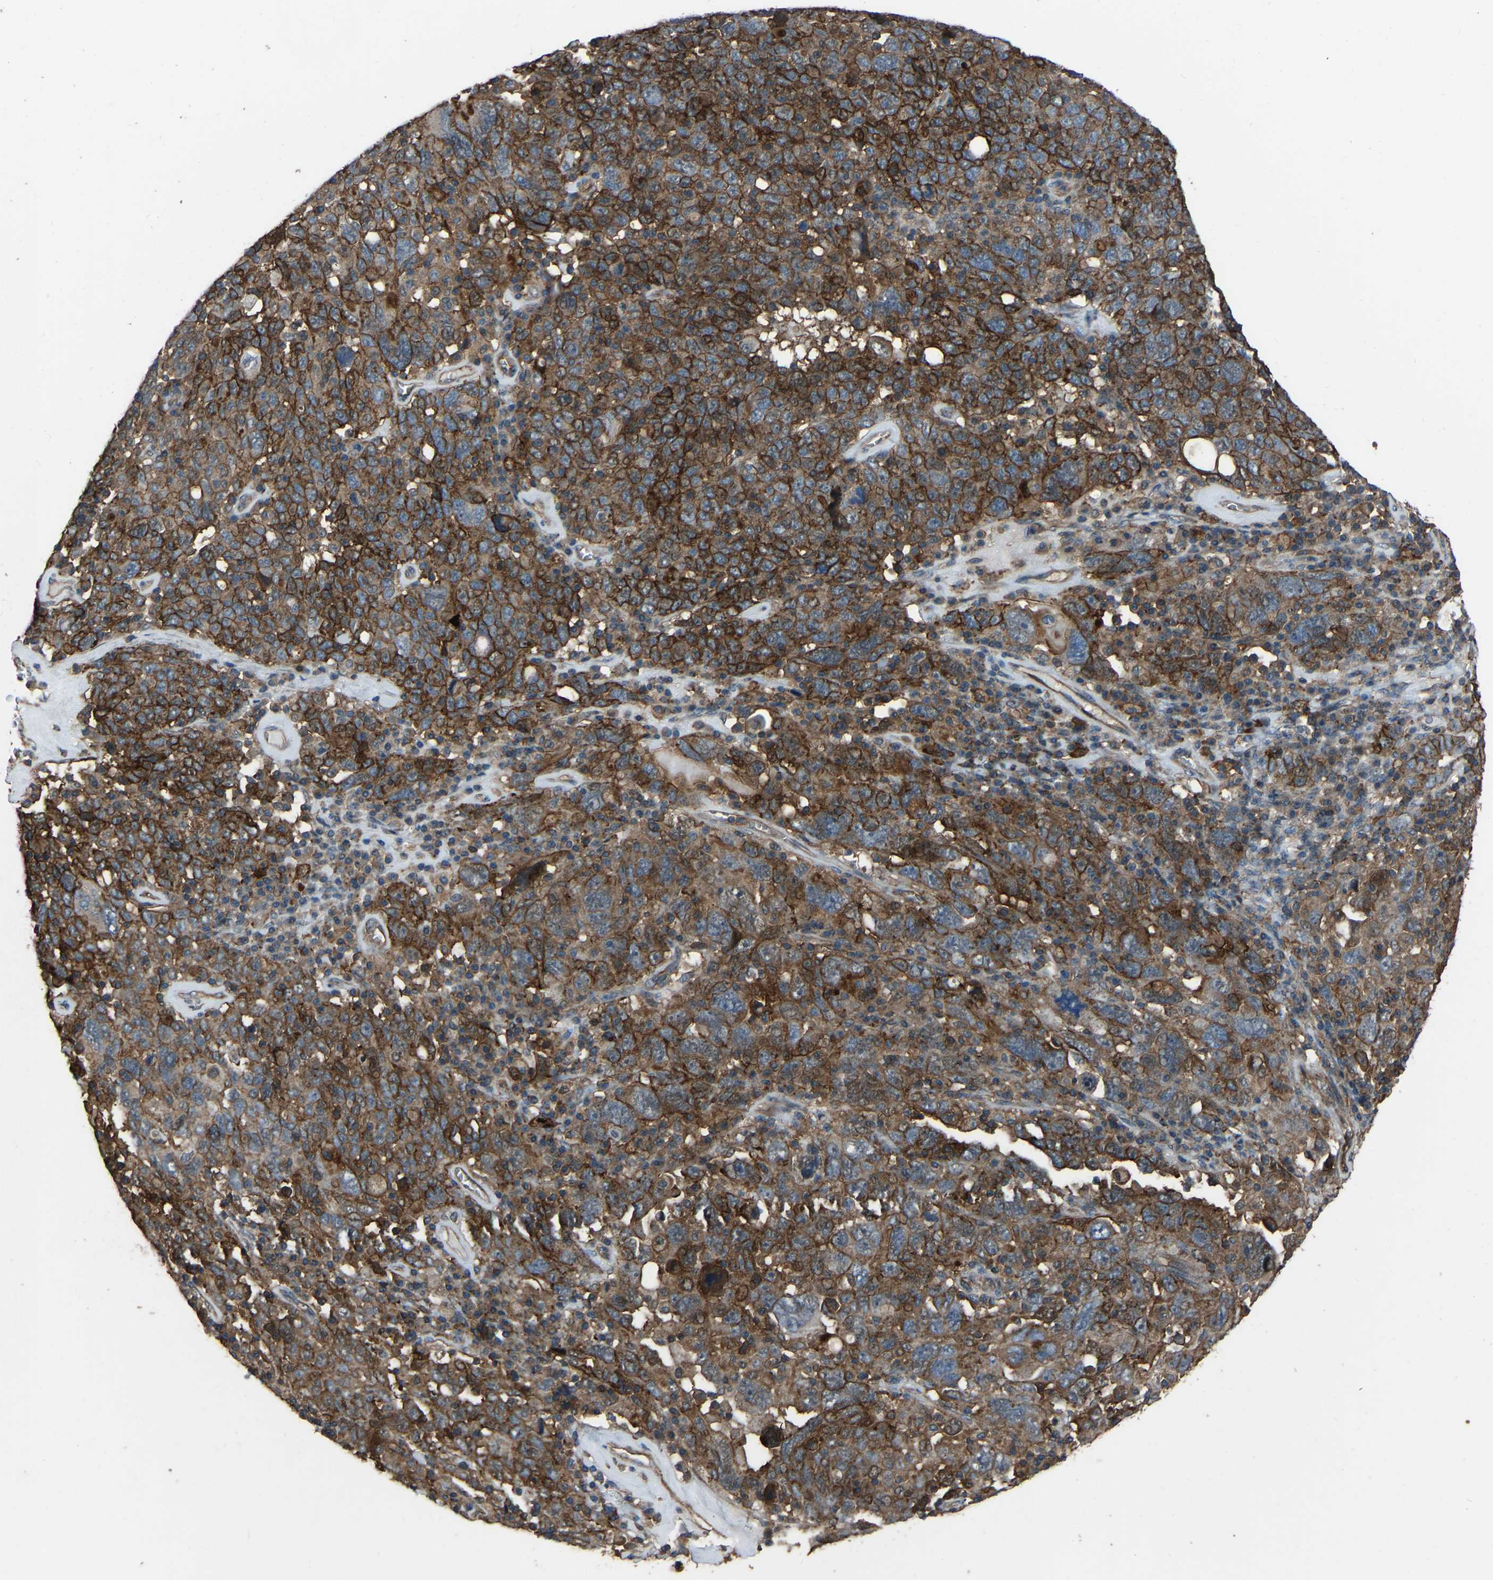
{"staining": {"intensity": "strong", "quantity": "25%-75%", "location": "cytoplasmic/membranous"}, "tissue": "ovarian cancer", "cell_type": "Tumor cells", "image_type": "cancer", "snomed": [{"axis": "morphology", "description": "Carcinoma, endometroid"}, {"axis": "topography", "description": "Ovary"}], "caption": "Protein expression analysis of human endometroid carcinoma (ovarian) reveals strong cytoplasmic/membranous positivity in about 25%-75% of tumor cells. (IHC, brightfield microscopy, high magnification).", "gene": "SLC4A2", "patient": {"sex": "female", "age": 62}}